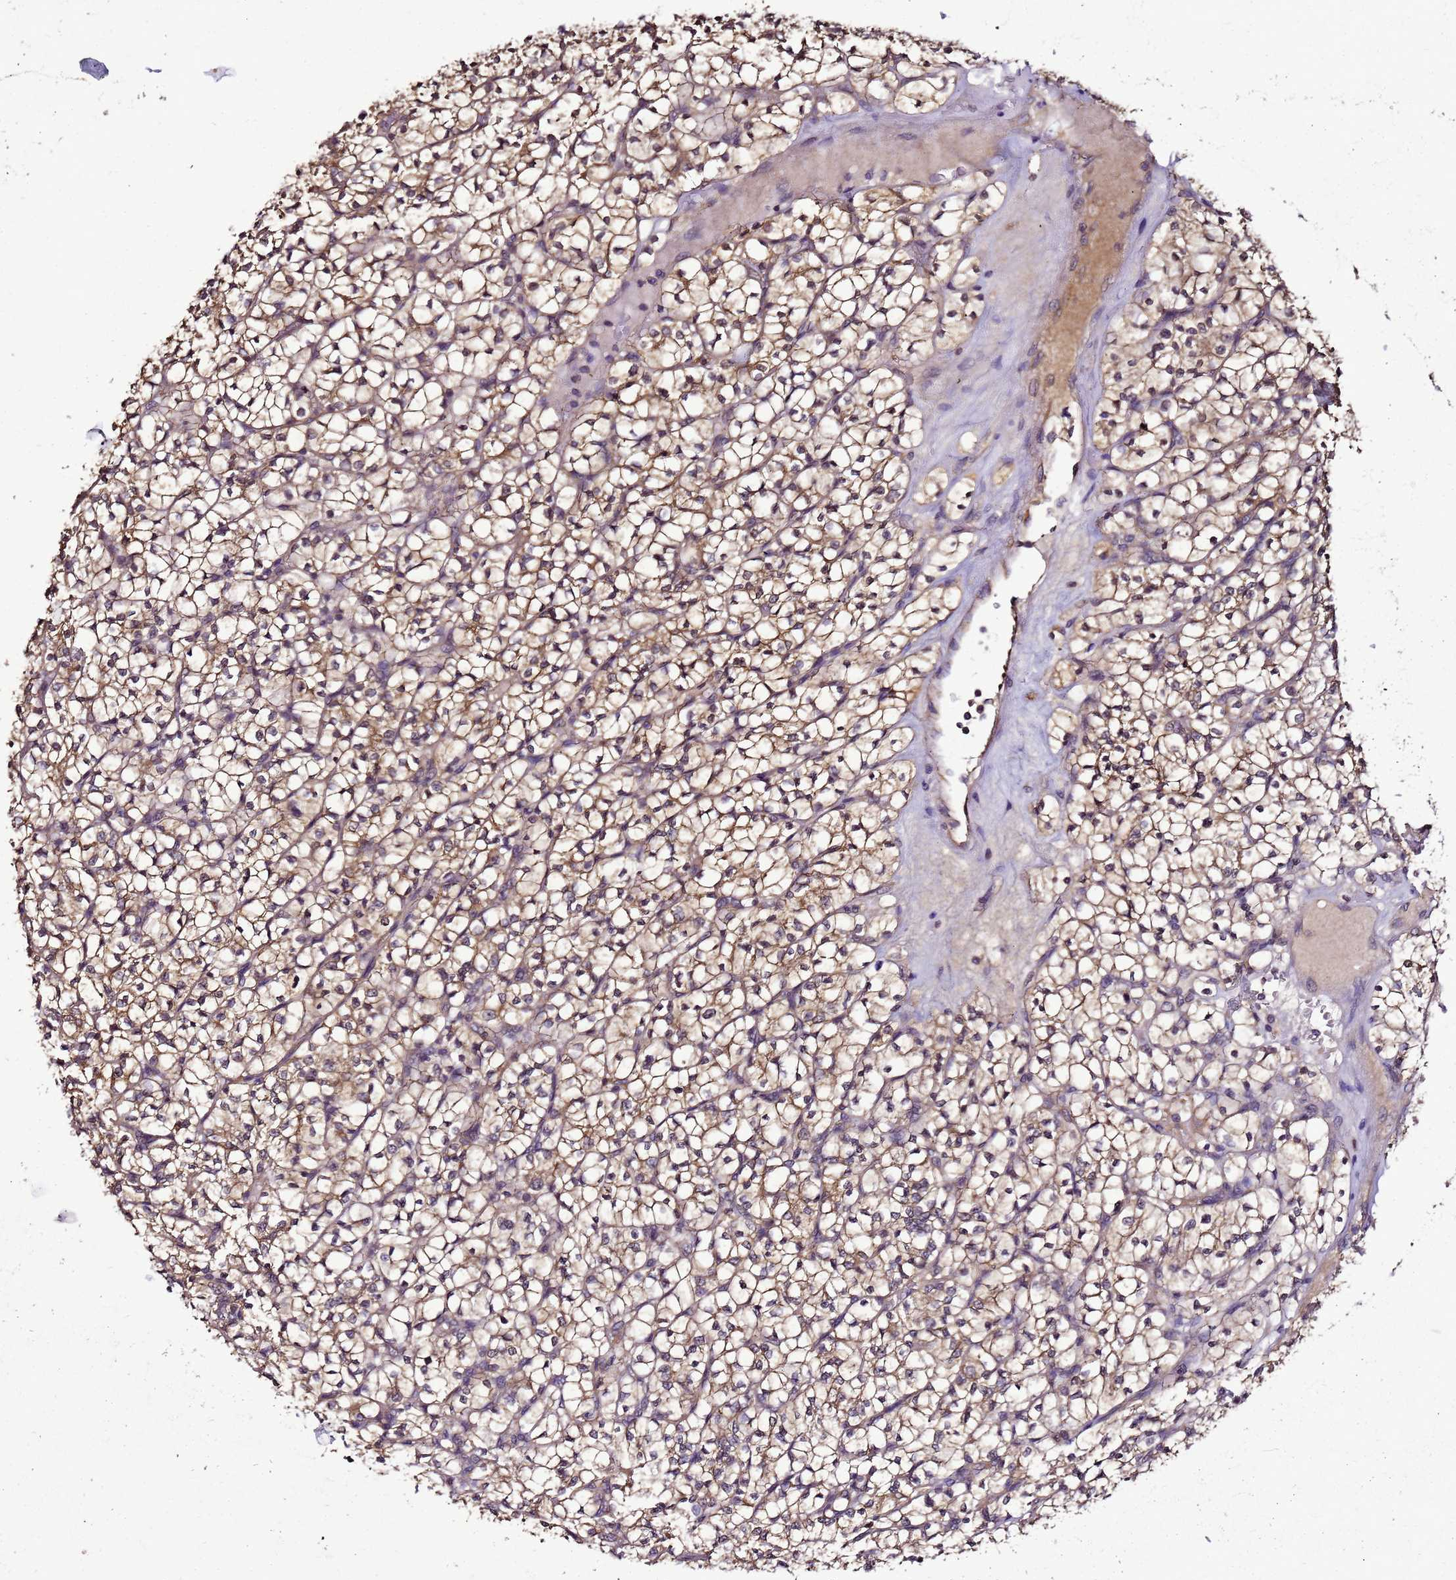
{"staining": {"intensity": "moderate", "quantity": "25%-75%", "location": "cytoplasmic/membranous"}, "tissue": "renal cancer", "cell_type": "Tumor cells", "image_type": "cancer", "snomed": [{"axis": "morphology", "description": "Adenocarcinoma, NOS"}, {"axis": "topography", "description": "Kidney"}], "caption": "A histopathology image of renal cancer stained for a protein exhibits moderate cytoplasmic/membranous brown staining in tumor cells.", "gene": "ENOPH1", "patient": {"sex": "female", "age": 64}}